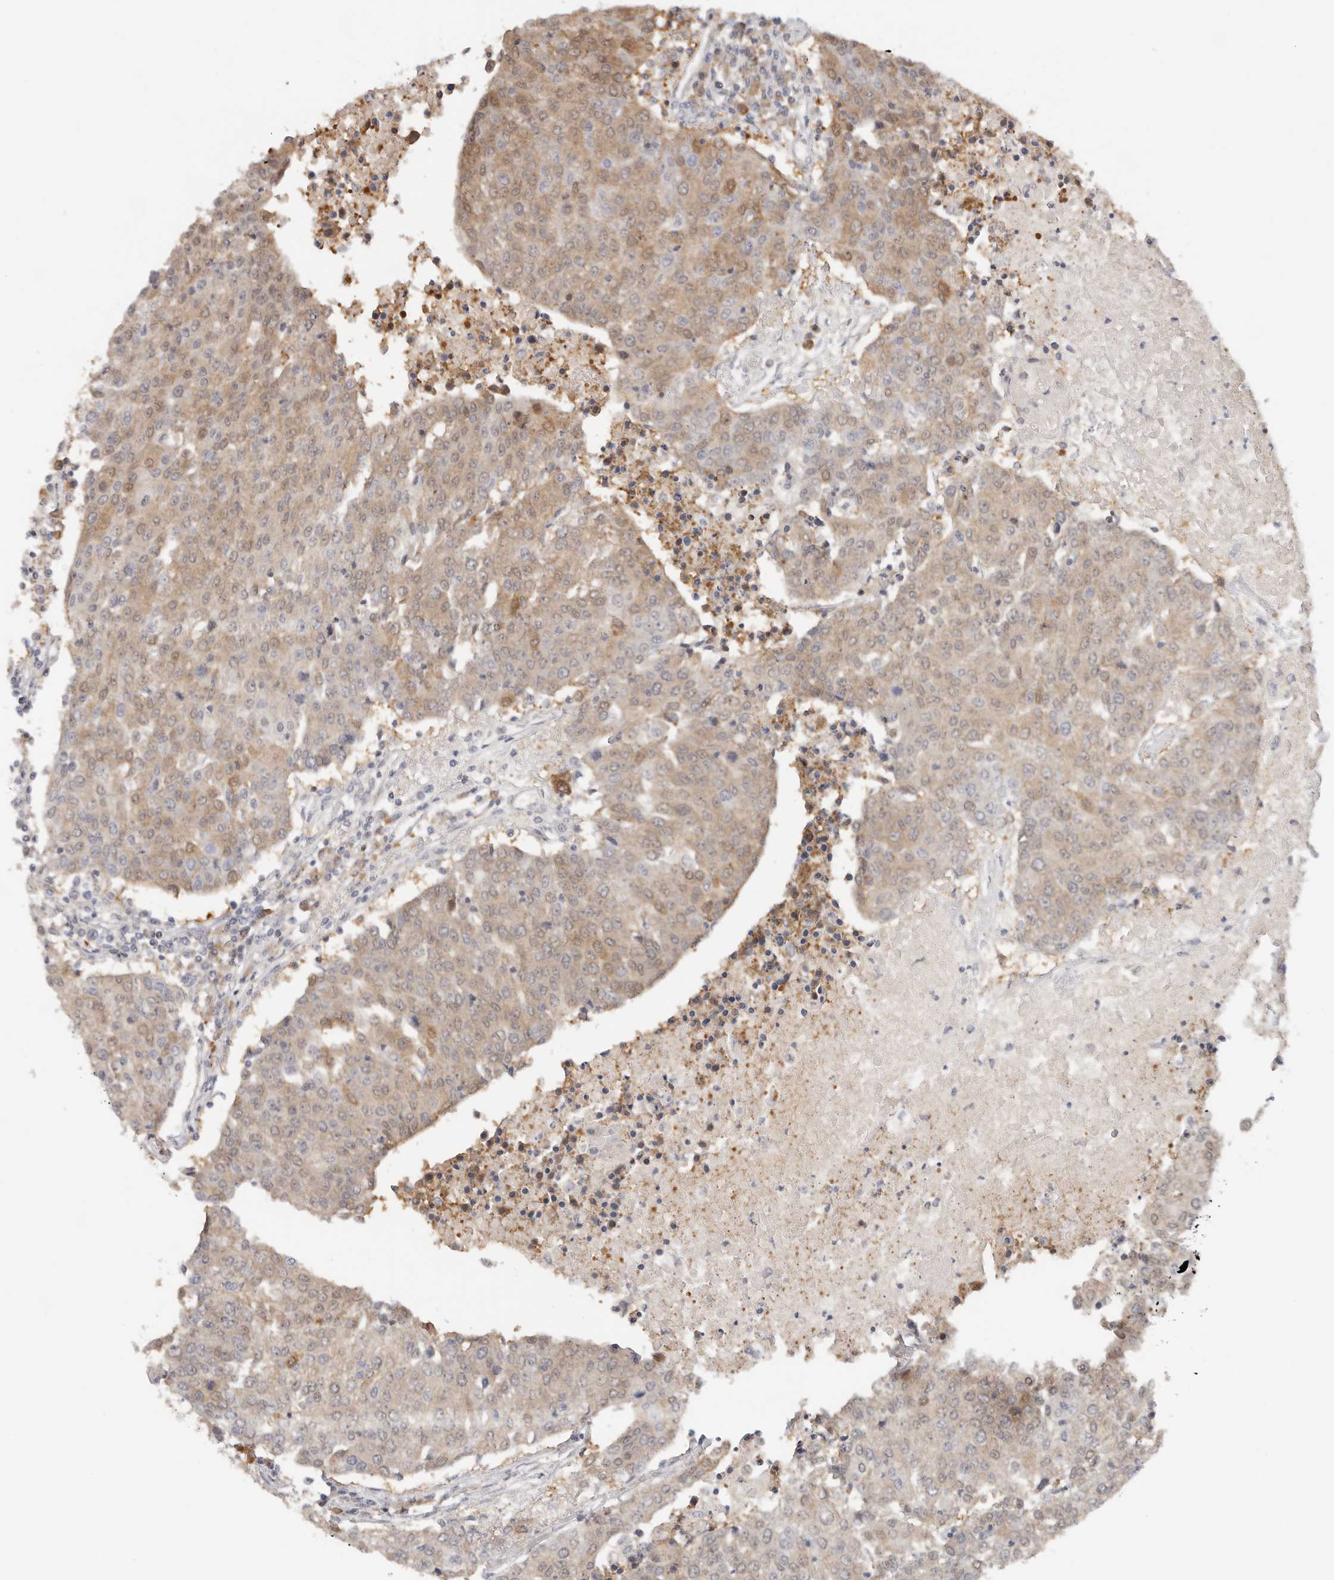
{"staining": {"intensity": "weak", "quantity": ">75%", "location": "cytoplasmic/membranous,nuclear"}, "tissue": "urothelial cancer", "cell_type": "Tumor cells", "image_type": "cancer", "snomed": [{"axis": "morphology", "description": "Urothelial carcinoma, High grade"}, {"axis": "topography", "description": "Urinary bladder"}], "caption": "Immunohistochemistry photomicrograph of human urothelial cancer stained for a protein (brown), which reveals low levels of weak cytoplasmic/membranous and nuclear staining in approximately >75% of tumor cells.", "gene": "LARP7", "patient": {"sex": "female", "age": 85}}